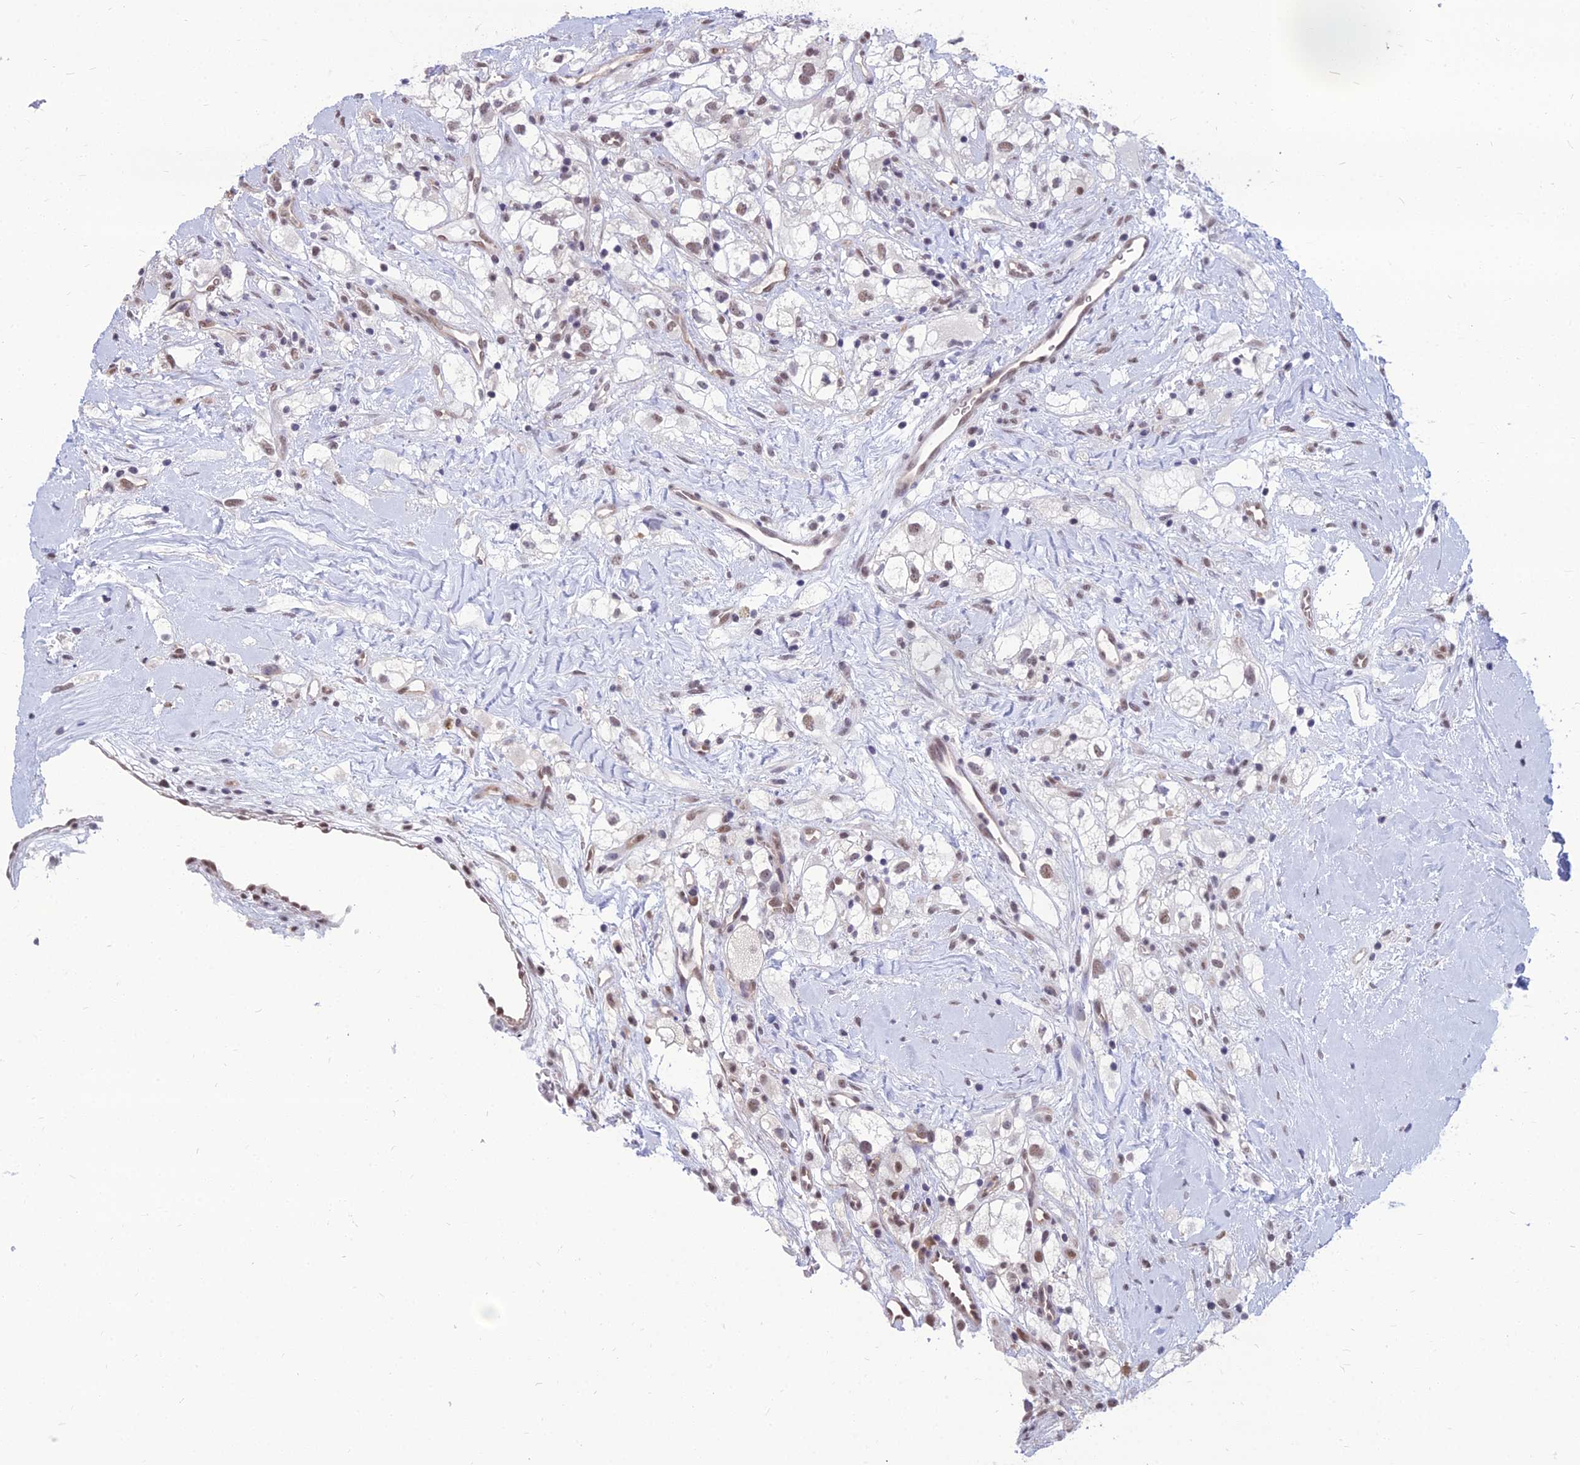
{"staining": {"intensity": "weak", "quantity": ">75%", "location": "nuclear"}, "tissue": "renal cancer", "cell_type": "Tumor cells", "image_type": "cancer", "snomed": [{"axis": "morphology", "description": "Adenocarcinoma, NOS"}, {"axis": "topography", "description": "Kidney"}], "caption": "Immunohistochemistry photomicrograph of renal cancer (adenocarcinoma) stained for a protein (brown), which shows low levels of weak nuclear positivity in approximately >75% of tumor cells.", "gene": "SRSF7", "patient": {"sex": "male", "age": 59}}